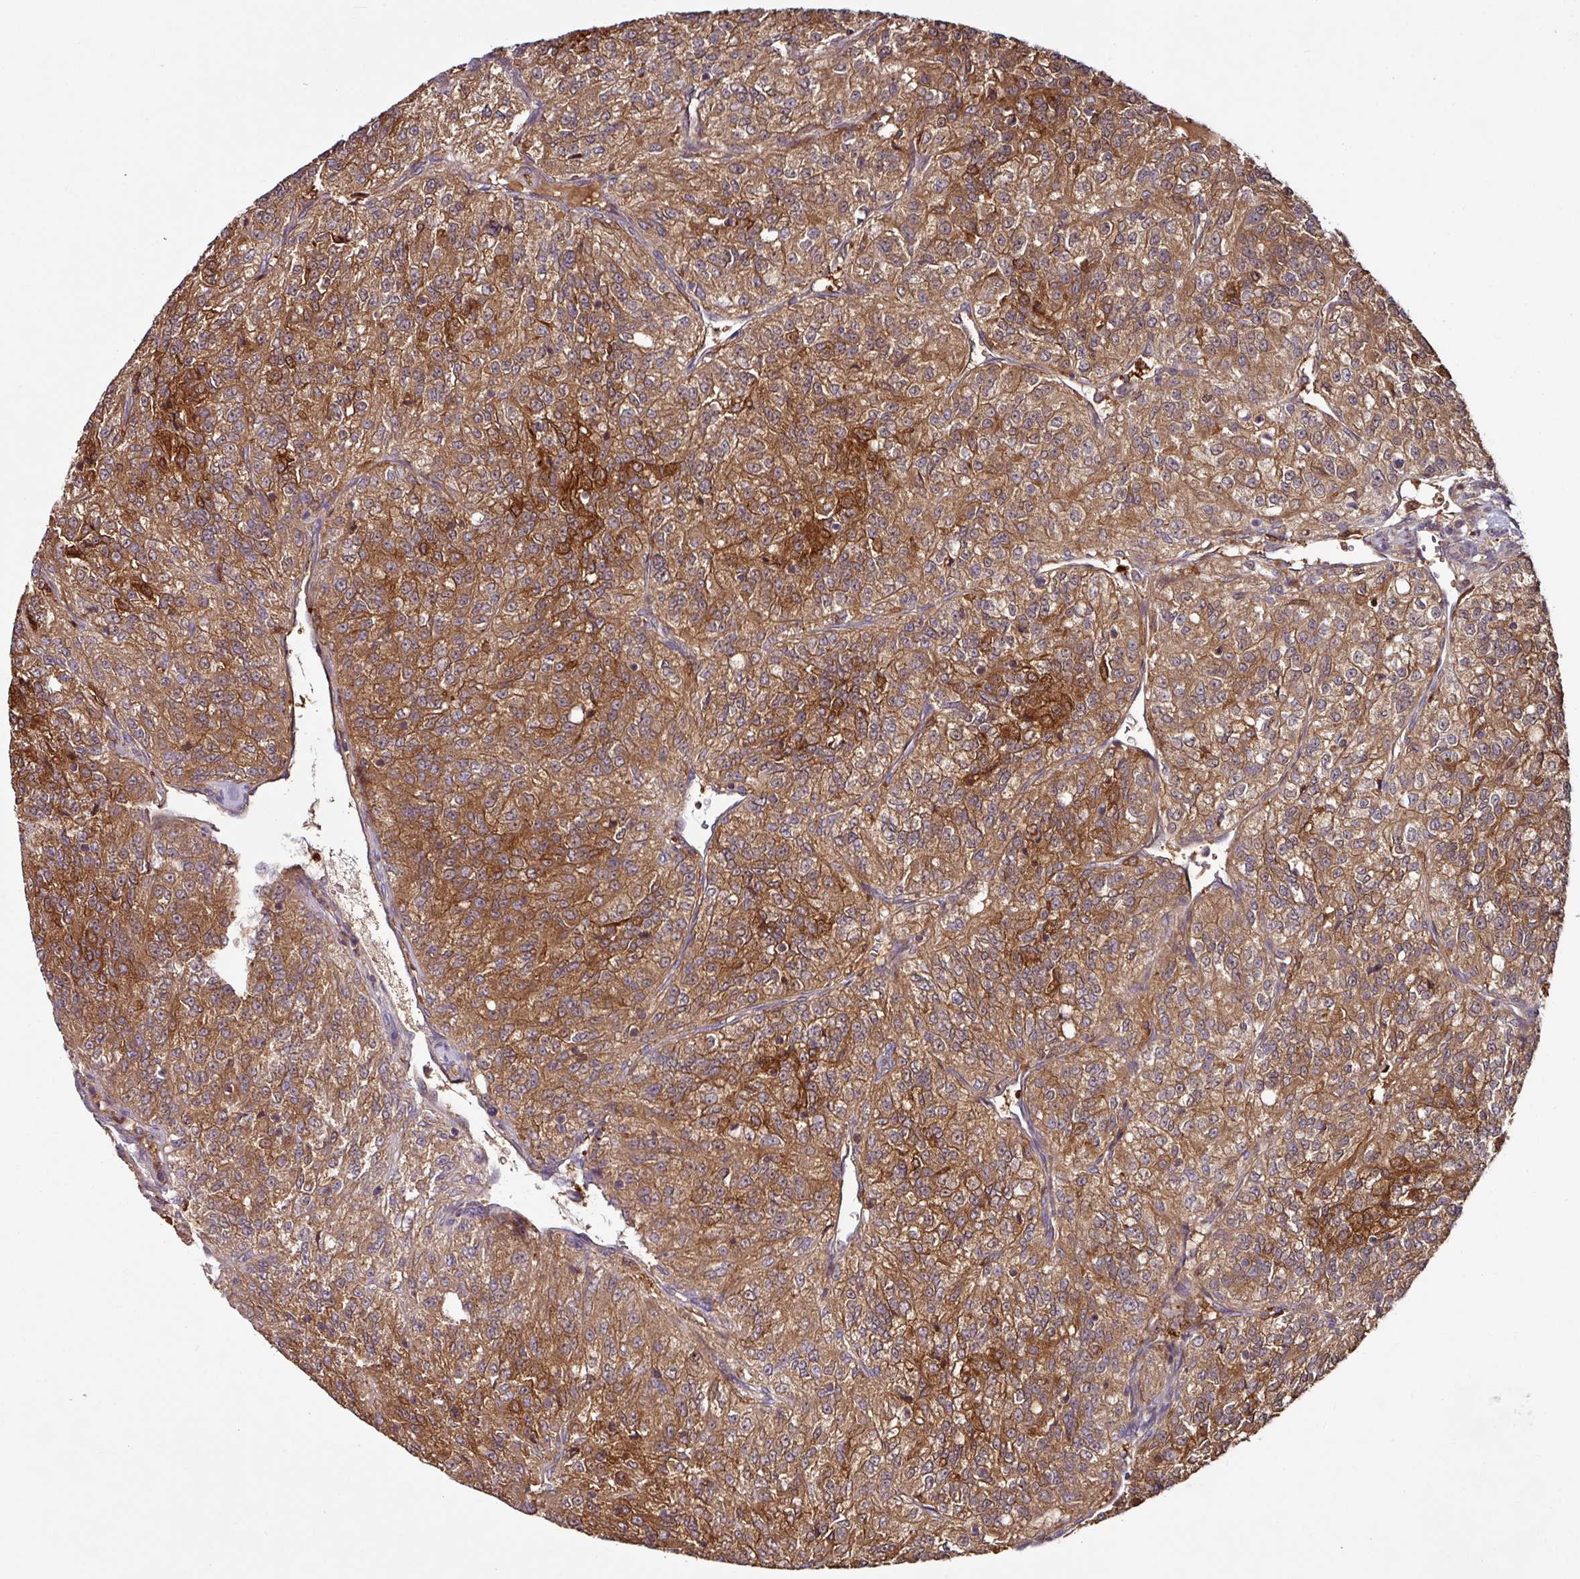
{"staining": {"intensity": "strong", "quantity": ">75%", "location": "cytoplasmic/membranous"}, "tissue": "renal cancer", "cell_type": "Tumor cells", "image_type": "cancer", "snomed": [{"axis": "morphology", "description": "Adenocarcinoma, NOS"}, {"axis": "topography", "description": "Kidney"}], "caption": "The micrograph demonstrates staining of renal cancer (adenocarcinoma), revealing strong cytoplasmic/membranous protein staining (brown color) within tumor cells.", "gene": "GNPDA1", "patient": {"sex": "female", "age": 63}}